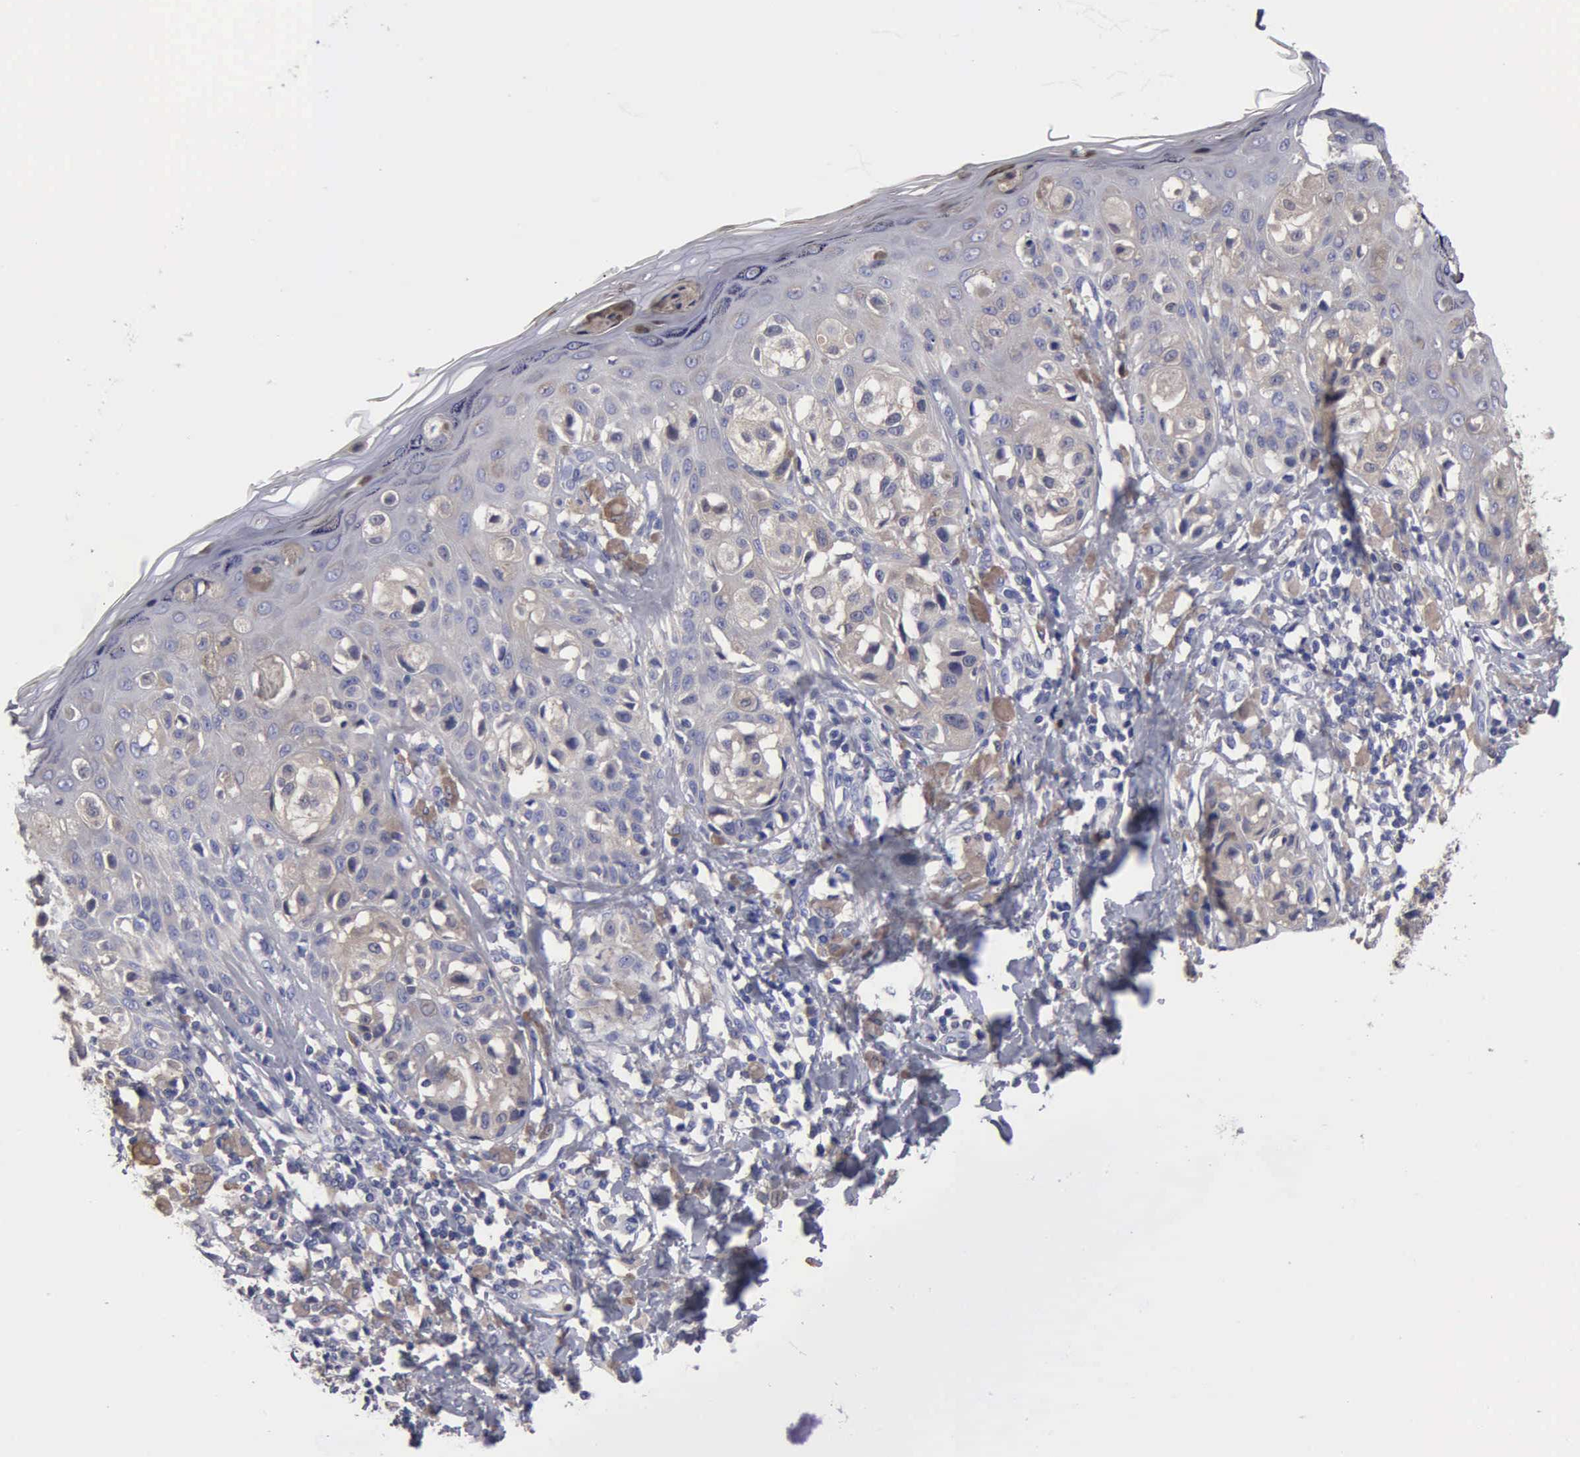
{"staining": {"intensity": "weak", "quantity": "25%-75%", "location": "cytoplasmic/membranous"}, "tissue": "melanoma", "cell_type": "Tumor cells", "image_type": "cancer", "snomed": [{"axis": "morphology", "description": "Malignant melanoma, NOS"}, {"axis": "topography", "description": "Skin"}], "caption": "High-power microscopy captured an immunohistochemistry histopathology image of malignant melanoma, revealing weak cytoplasmic/membranous expression in approximately 25%-75% of tumor cells.", "gene": "G6PD", "patient": {"sex": "female", "age": 55}}